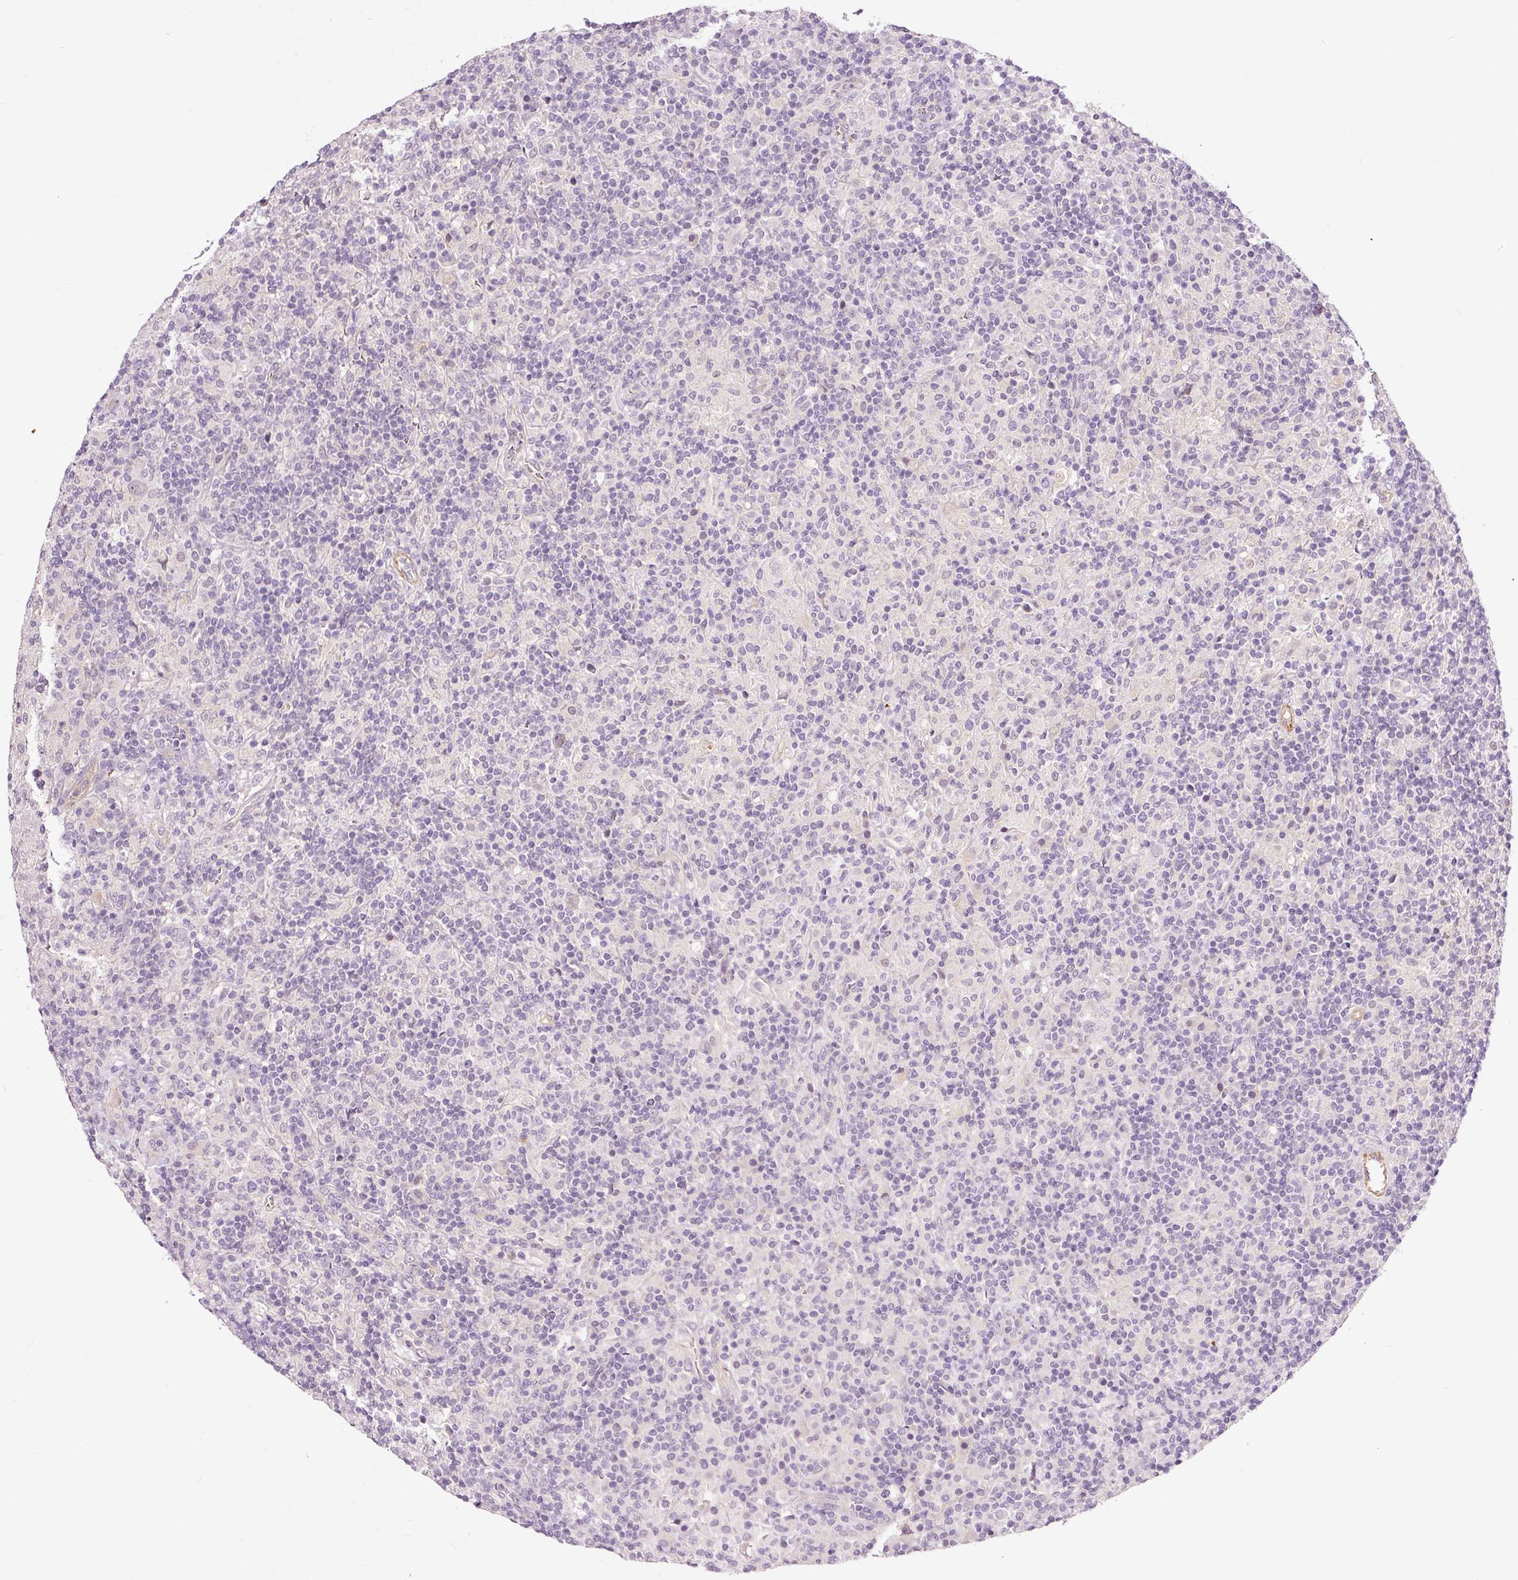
{"staining": {"intensity": "negative", "quantity": "none", "location": "none"}, "tissue": "lymphoma", "cell_type": "Tumor cells", "image_type": "cancer", "snomed": [{"axis": "morphology", "description": "Hodgkin's disease, NOS"}, {"axis": "topography", "description": "Lymph node"}], "caption": "High magnification brightfield microscopy of lymphoma stained with DAB (brown) and counterstained with hematoxylin (blue): tumor cells show no significant expression.", "gene": "ABCB4", "patient": {"sex": "male", "age": 70}}